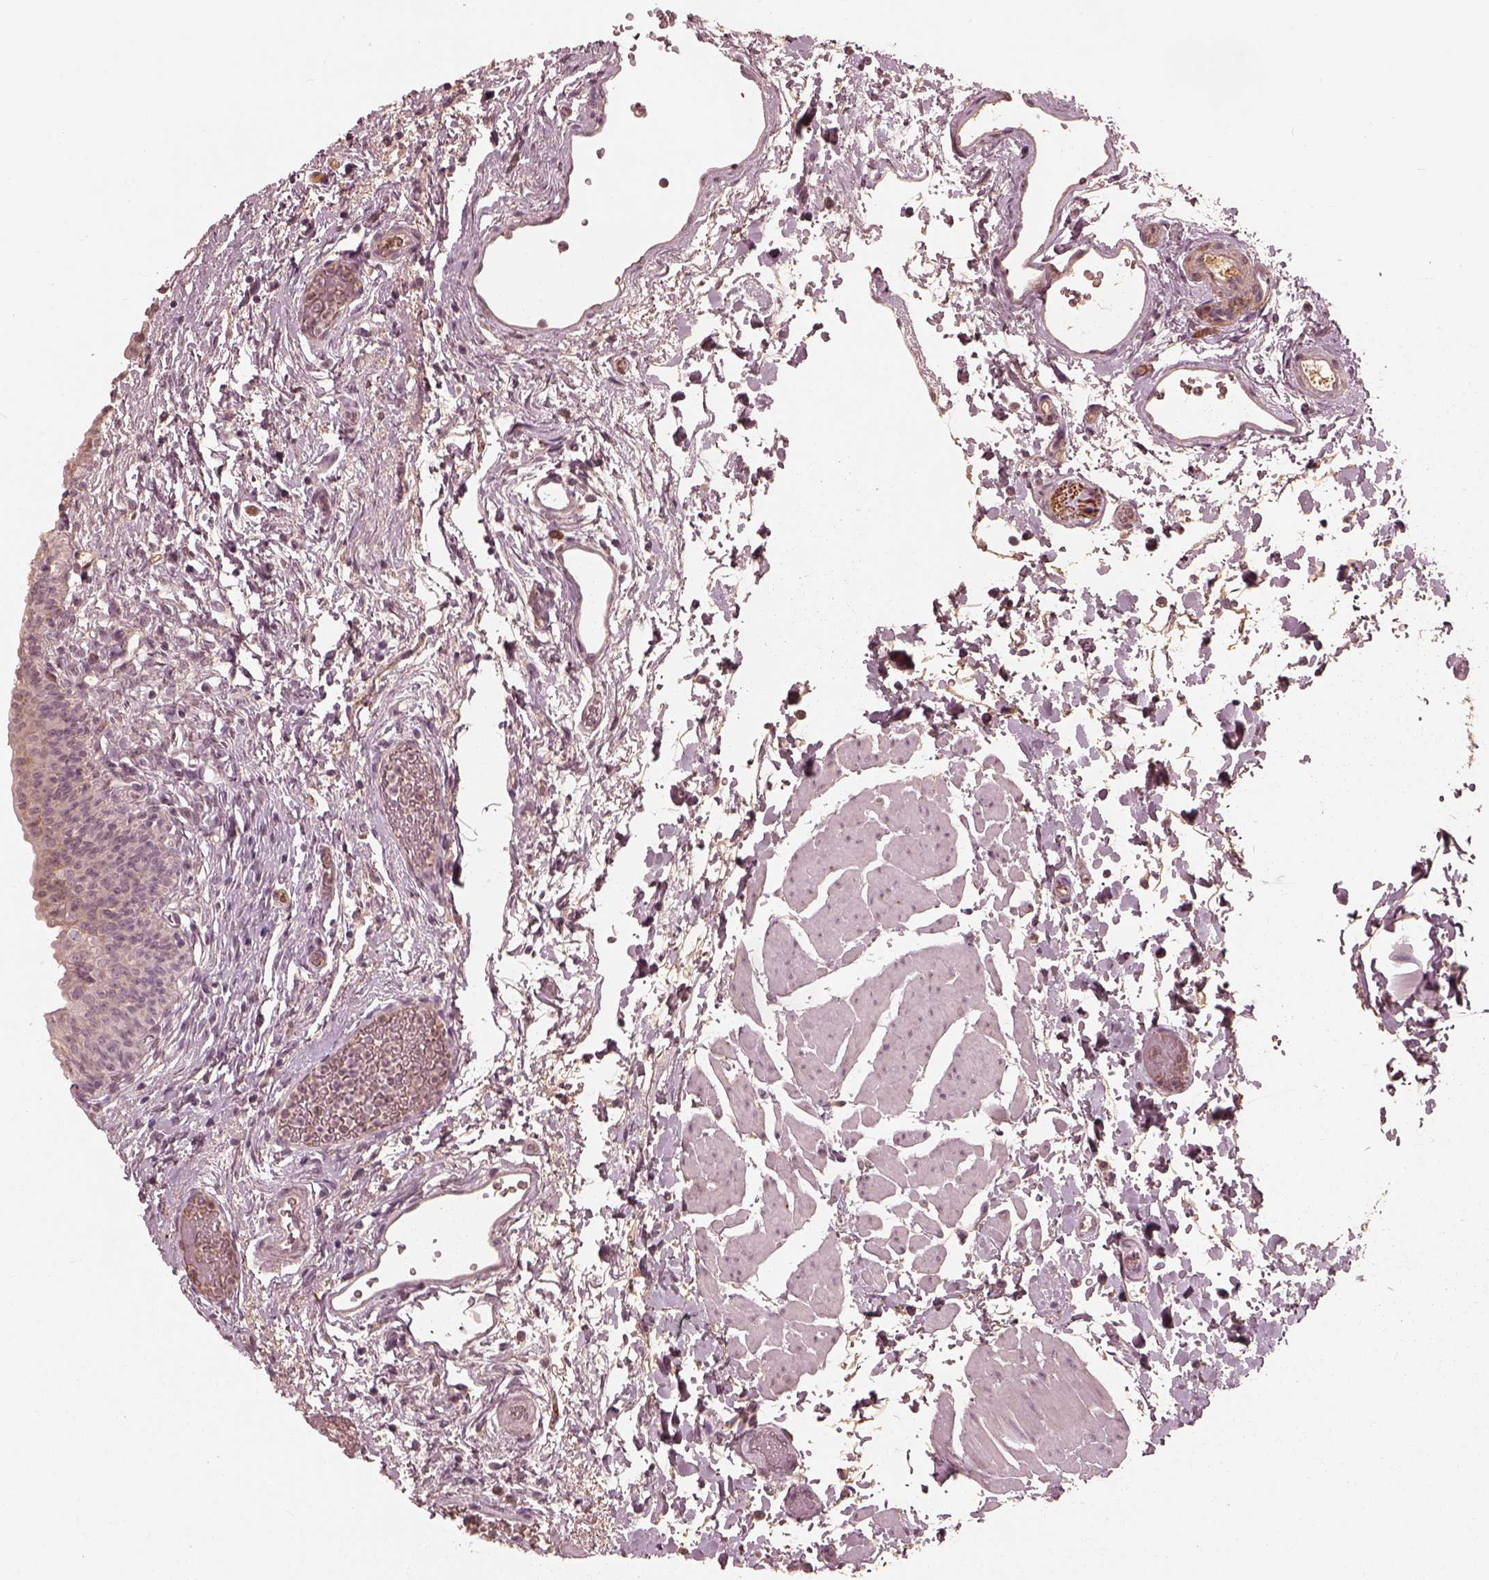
{"staining": {"intensity": "negative", "quantity": "none", "location": "none"}, "tissue": "urinary bladder", "cell_type": "Urothelial cells", "image_type": "normal", "snomed": [{"axis": "morphology", "description": "Normal tissue, NOS"}, {"axis": "topography", "description": "Urinary bladder"}], "caption": "The photomicrograph reveals no significant expression in urothelial cells of urinary bladder.", "gene": "CALR3", "patient": {"sex": "male", "age": 56}}